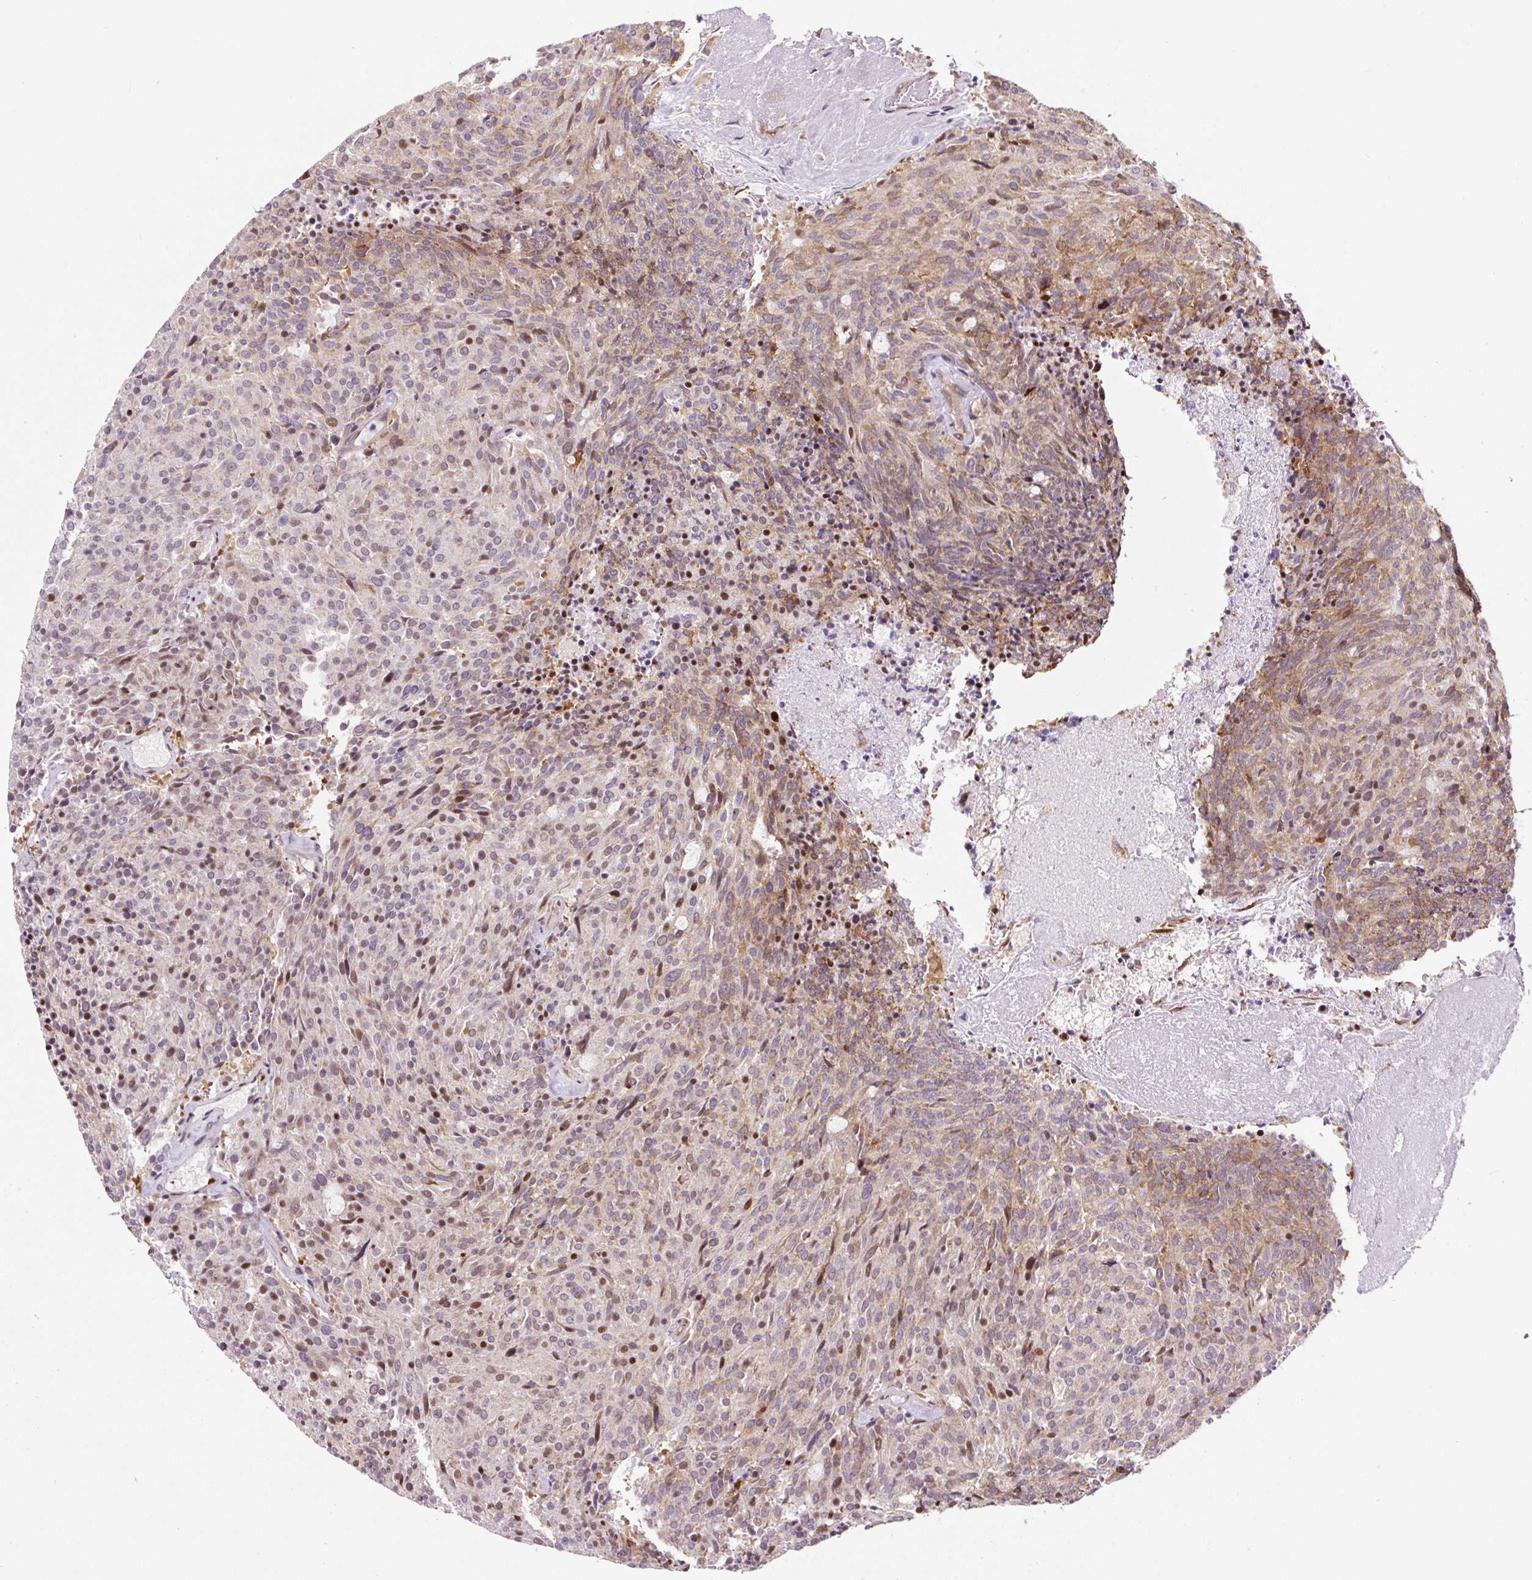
{"staining": {"intensity": "moderate", "quantity": "25%-75%", "location": "cytoplasmic/membranous,nuclear"}, "tissue": "carcinoid", "cell_type": "Tumor cells", "image_type": "cancer", "snomed": [{"axis": "morphology", "description": "Carcinoid, malignant, NOS"}, {"axis": "topography", "description": "Pancreas"}], "caption": "Immunohistochemistry (IHC) image of neoplastic tissue: human carcinoid stained using immunohistochemistry (IHC) shows medium levels of moderate protein expression localized specifically in the cytoplasmic/membranous and nuclear of tumor cells, appearing as a cytoplasmic/membranous and nuclear brown color.", "gene": "KDM4E", "patient": {"sex": "female", "age": 54}}